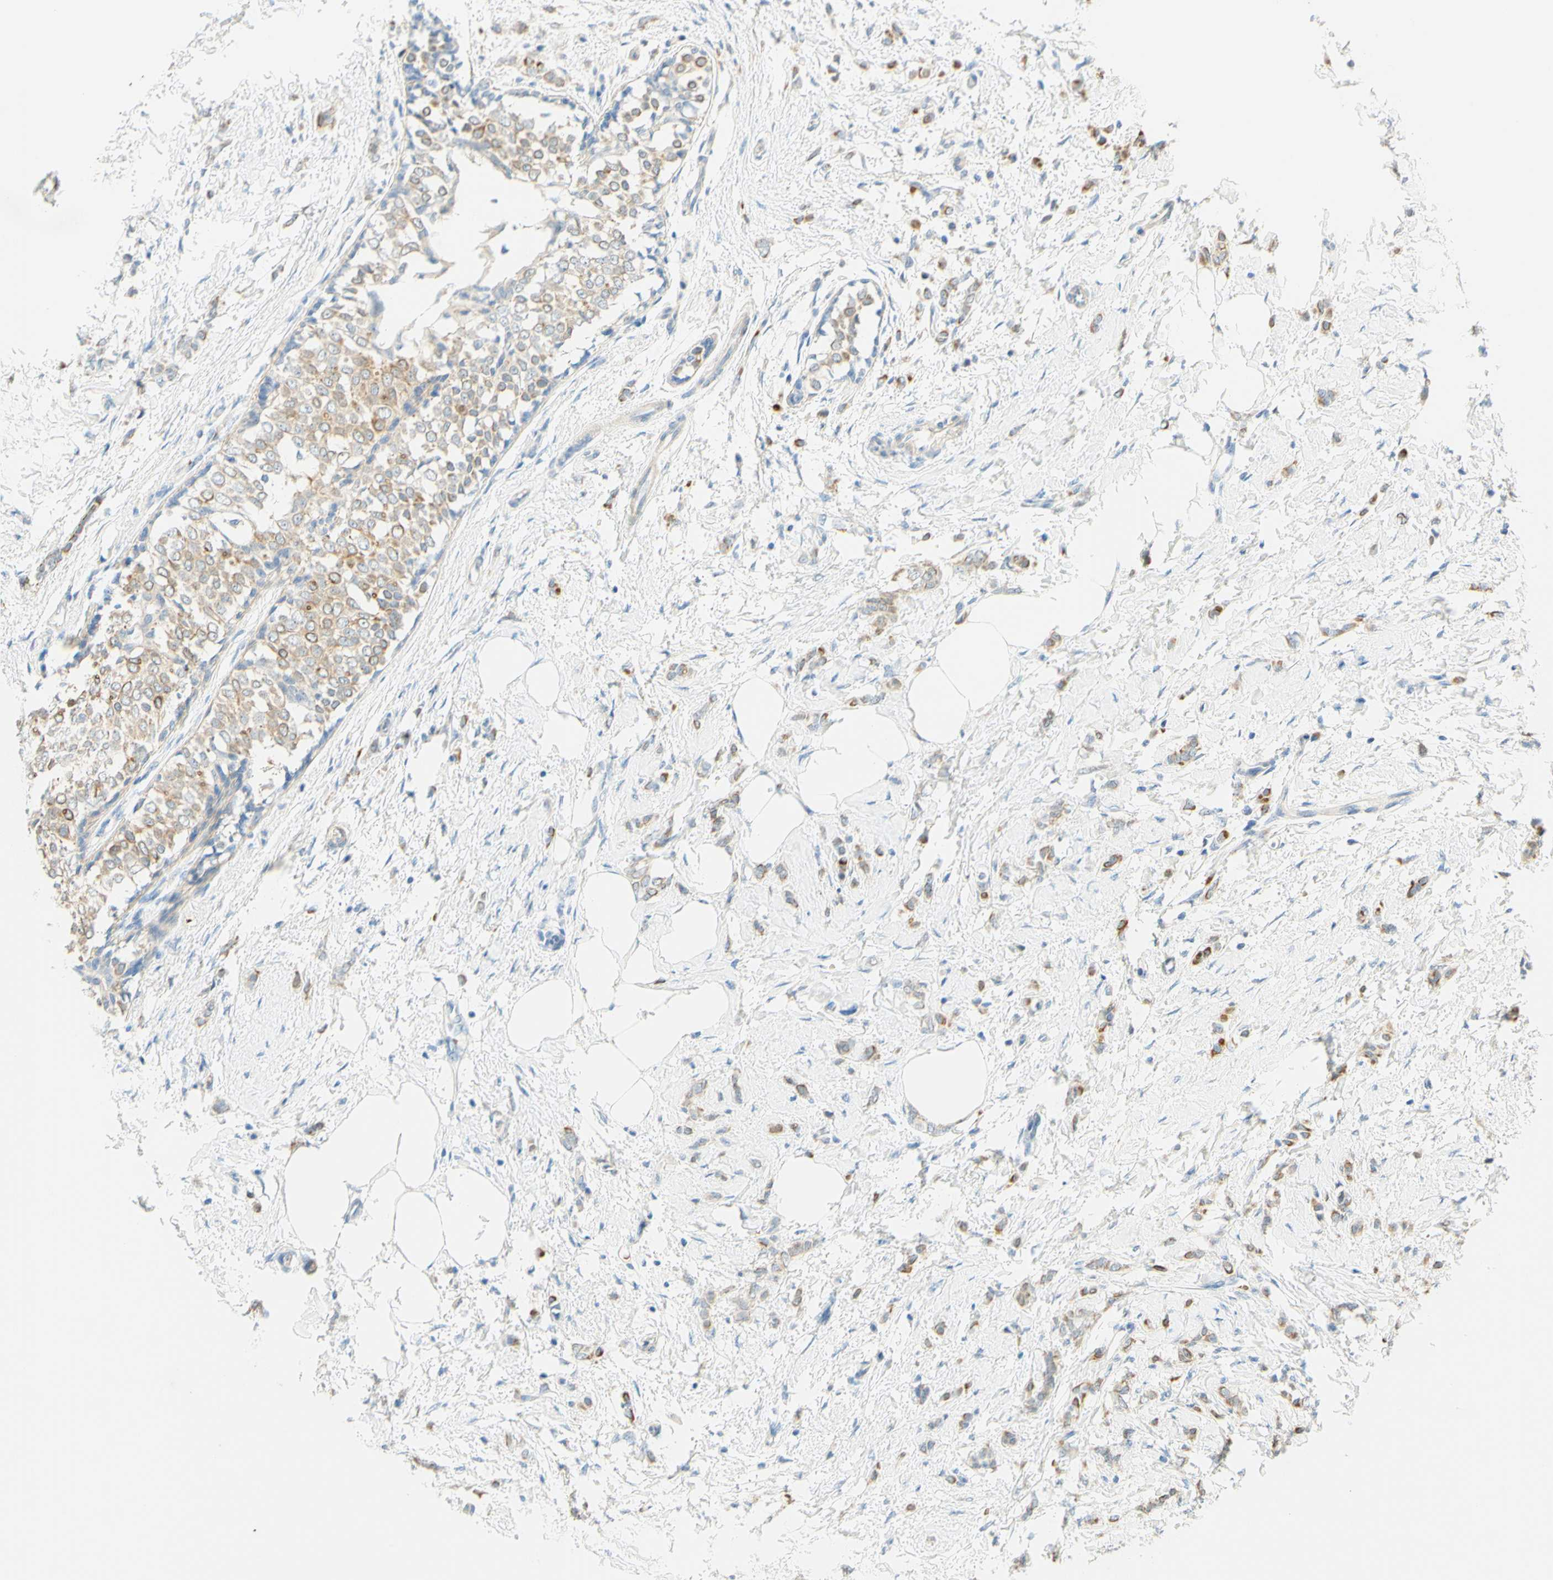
{"staining": {"intensity": "moderate", "quantity": ">75%", "location": "cytoplasmic/membranous"}, "tissue": "breast cancer", "cell_type": "Tumor cells", "image_type": "cancer", "snomed": [{"axis": "morphology", "description": "Lobular carcinoma, in situ"}, {"axis": "morphology", "description": "Lobular carcinoma"}, {"axis": "topography", "description": "Breast"}], "caption": "Immunohistochemistry (IHC) (DAB) staining of human breast cancer (lobular carcinoma in situ) demonstrates moderate cytoplasmic/membranous protein staining in approximately >75% of tumor cells.", "gene": "ENTREP2", "patient": {"sex": "female", "age": 41}}